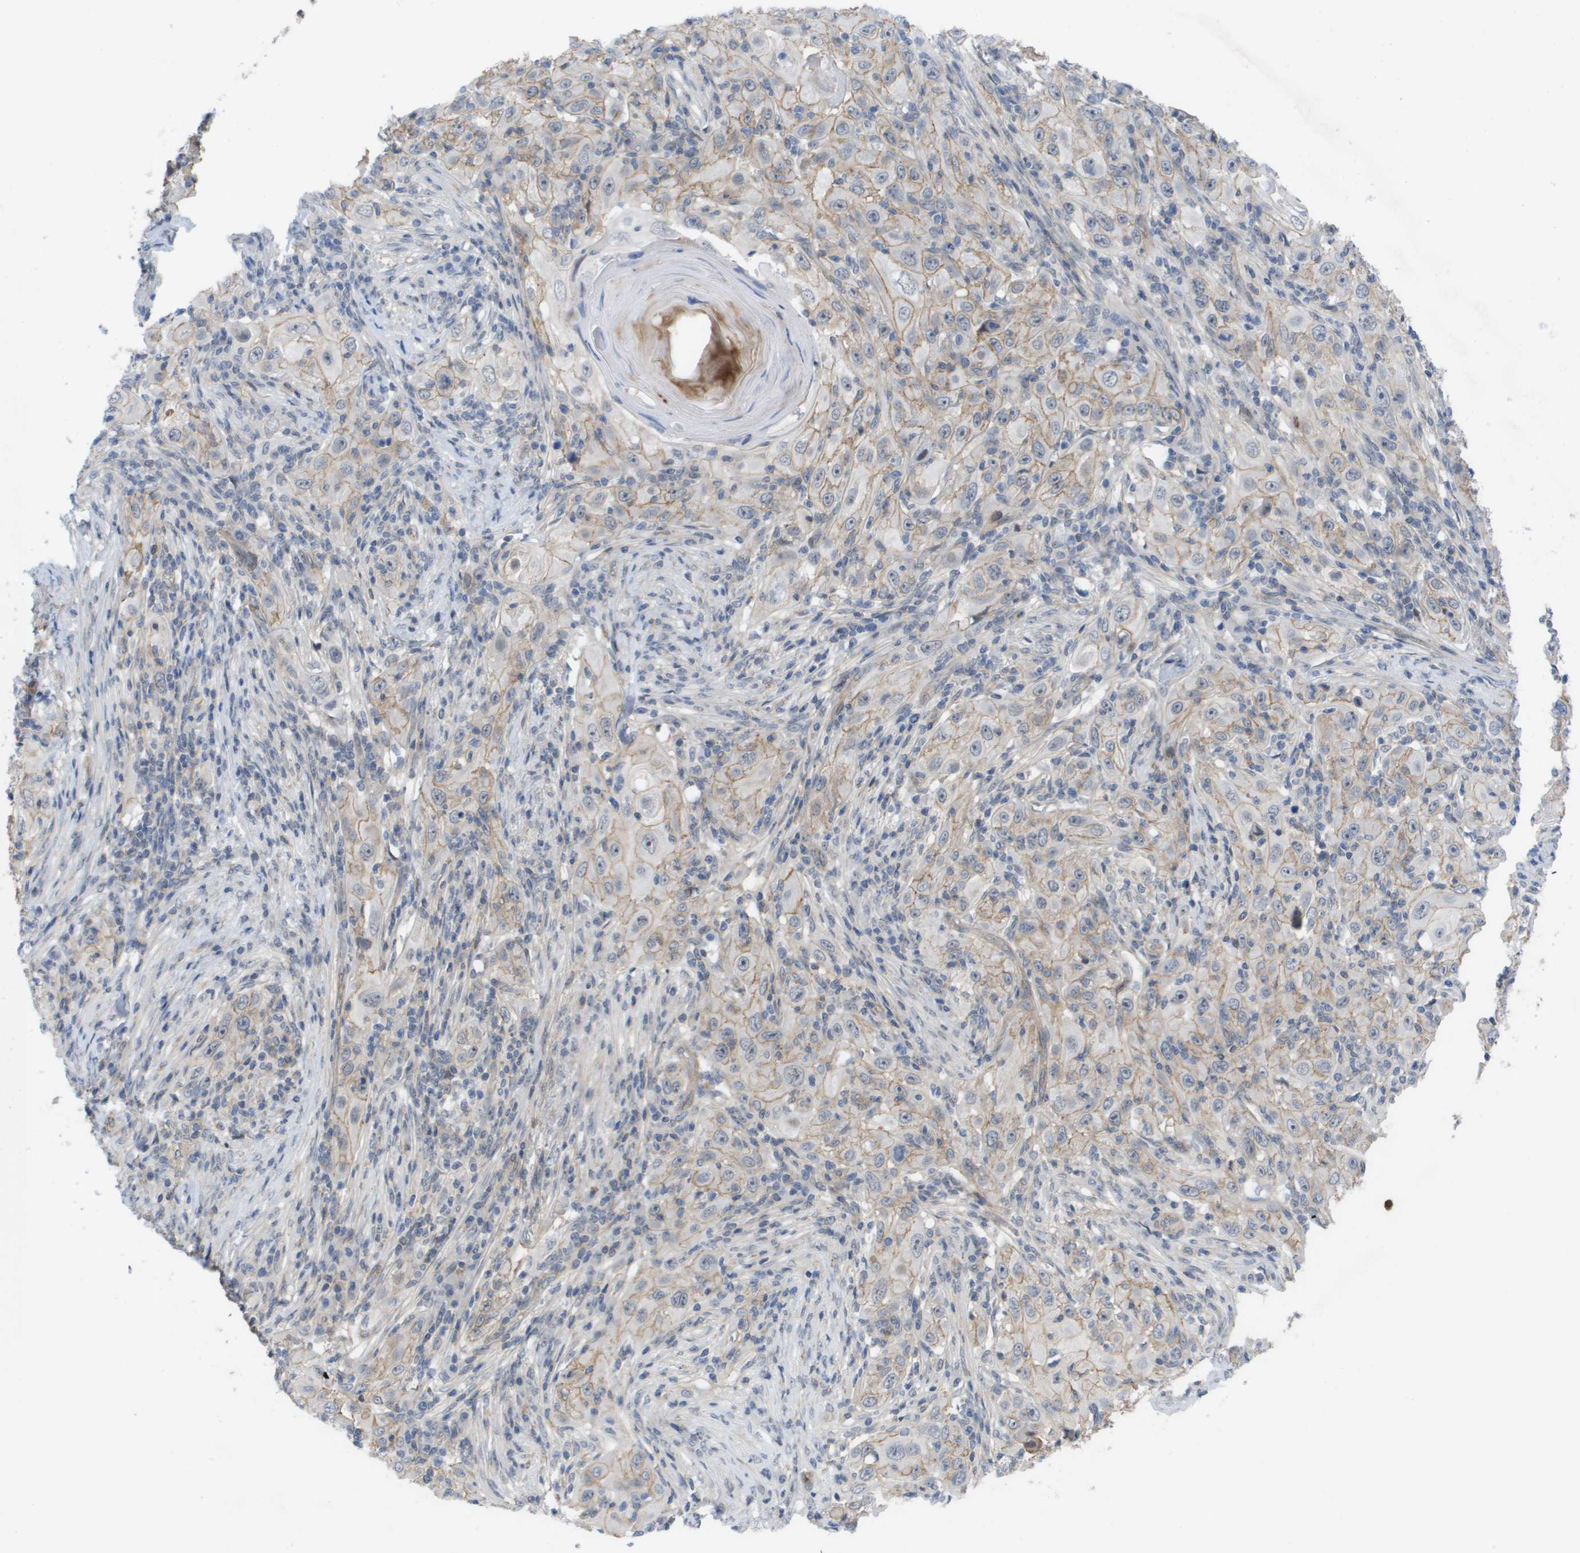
{"staining": {"intensity": "moderate", "quantity": "<25%", "location": "cytoplasmic/membranous"}, "tissue": "skin cancer", "cell_type": "Tumor cells", "image_type": "cancer", "snomed": [{"axis": "morphology", "description": "Squamous cell carcinoma, NOS"}, {"axis": "topography", "description": "Skin"}], "caption": "Human squamous cell carcinoma (skin) stained for a protein (brown) shows moderate cytoplasmic/membranous positive staining in approximately <25% of tumor cells.", "gene": "MTARC2", "patient": {"sex": "female", "age": 88}}